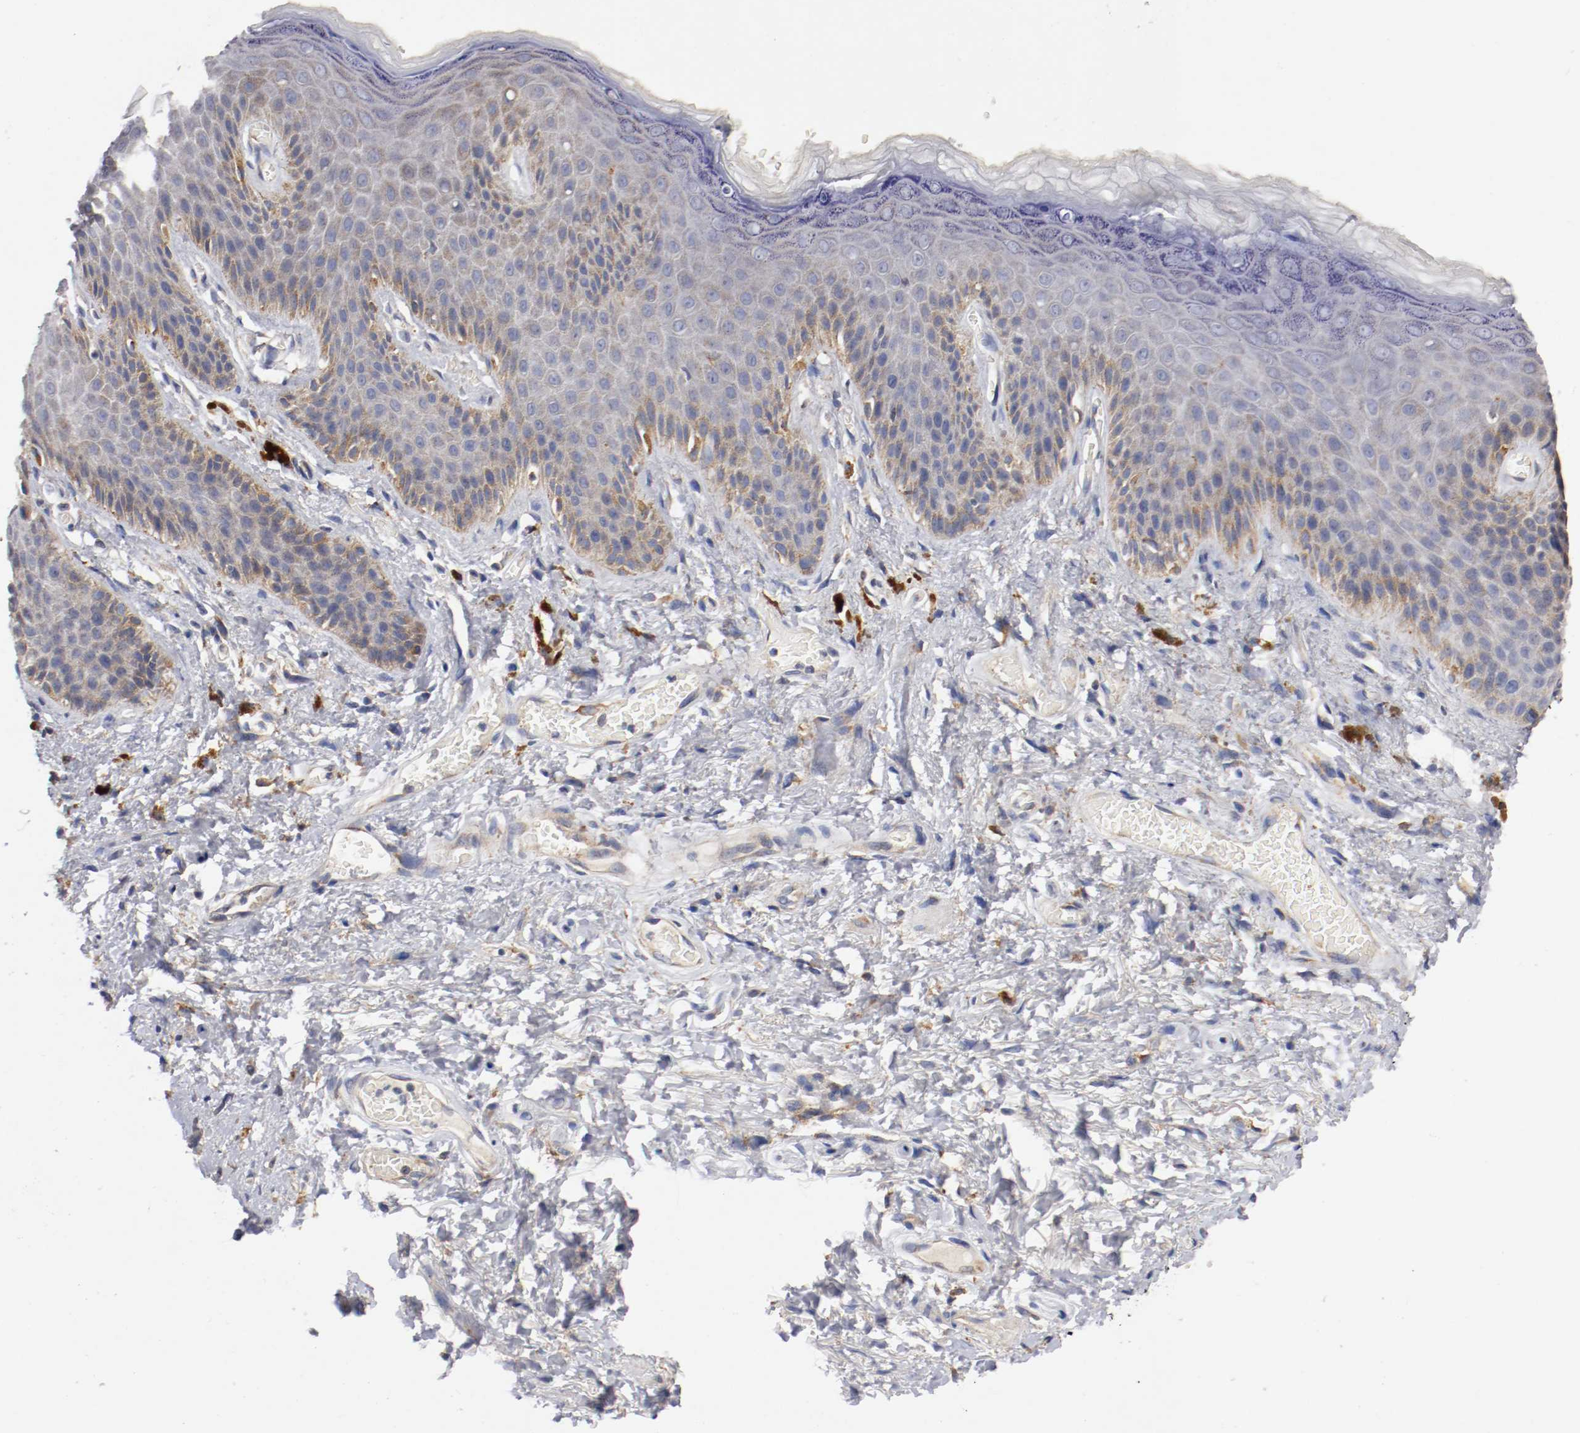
{"staining": {"intensity": "moderate", "quantity": "25%-75%", "location": "cytoplasmic/membranous"}, "tissue": "skin", "cell_type": "Epidermal cells", "image_type": "normal", "snomed": [{"axis": "morphology", "description": "Normal tissue, NOS"}, {"axis": "topography", "description": "Anal"}], "caption": "Protein expression analysis of benign human skin reveals moderate cytoplasmic/membranous staining in approximately 25%-75% of epidermal cells.", "gene": "TRAF2", "patient": {"sex": "female", "age": 46}}